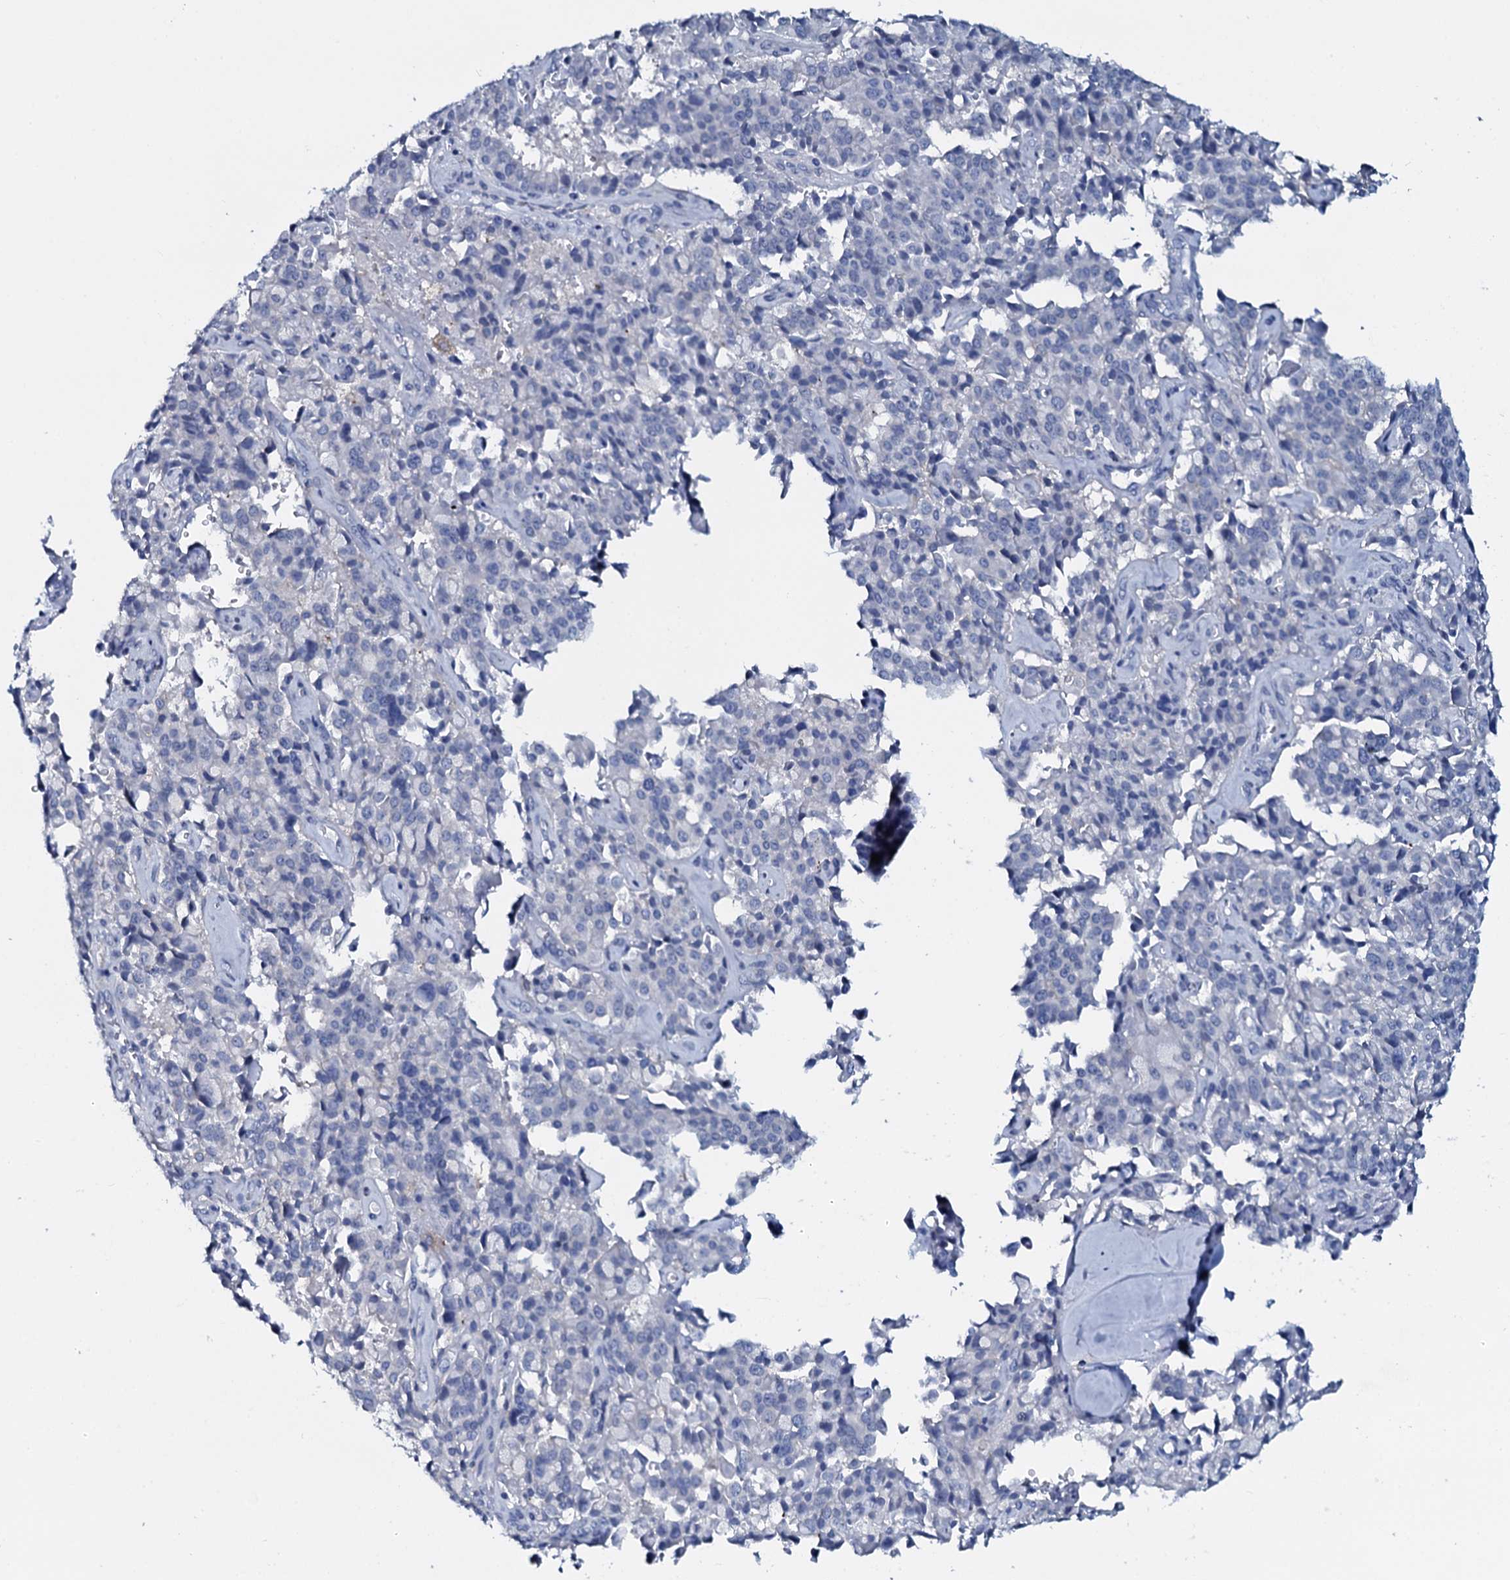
{"staining": {"intensity": "negative", "quantity": "none", "location": "none"}, "tissue": "pancreatic cancer", "cell_type": "Tumor cells", "image_type": "cancer", "snomed": [{"axis": "morphology", "description": "Adenocarcinoma, NOS"}, {"axis": "topography", "description": "Pancreas"}], "caption": "This is an IHC photomicrograph of human pancreatic cancer. There is no expression in tumor cells.", "gene": "SLC4A7", "patient": {"sex": "male", "age": 65}}